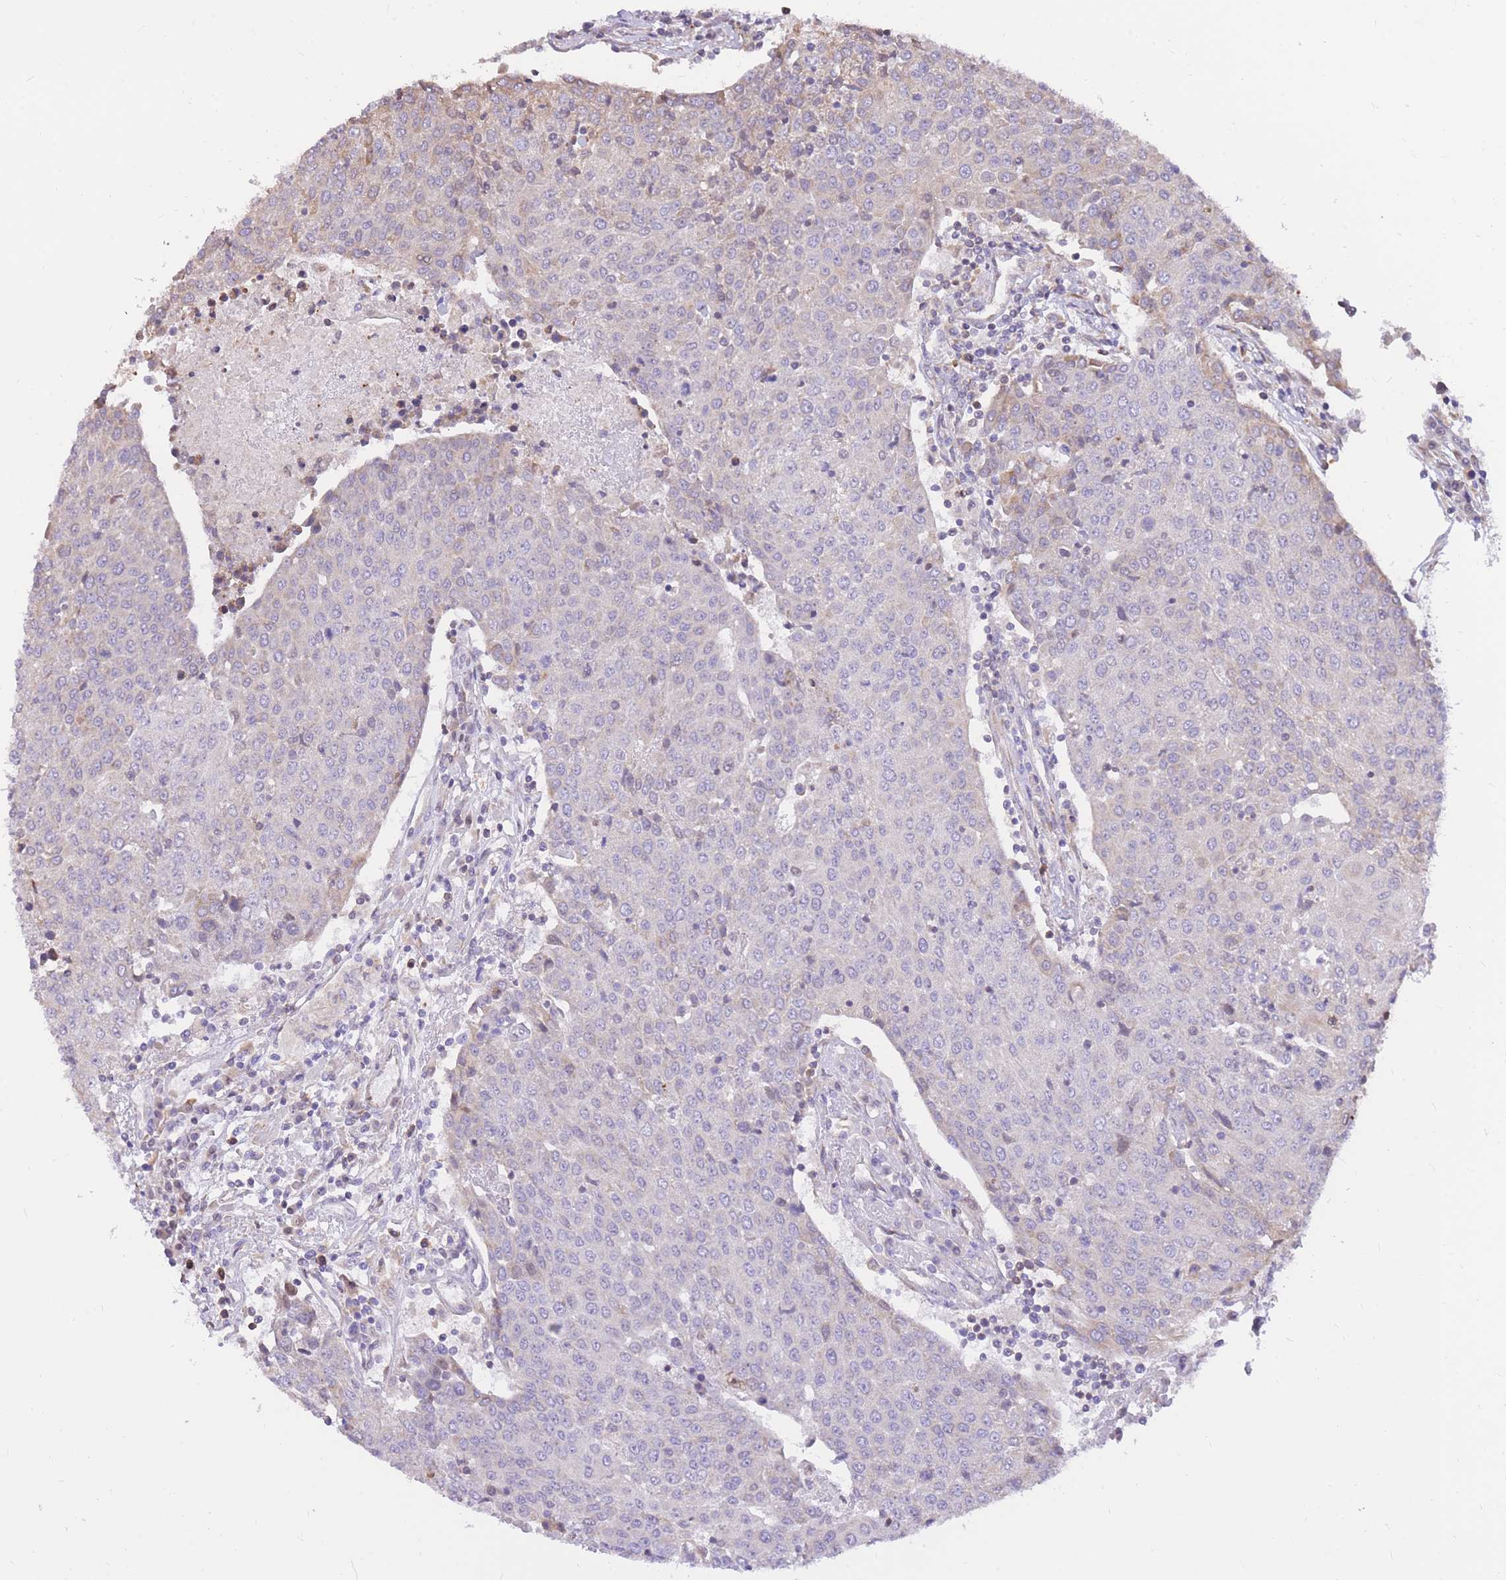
{"staining": {"intensity": "weak", "quantity": "<25%", "location": "cytoplasmic/membranous"}, "tissue": "urothelial cancer", "cell_type": "Tumor cells", "image_type": "cancer", "snomed": [{"axis": "morphology", "description": "Urothelial carcinoma, High grade"}, {"axis": "topography", "description": "Urinary bladder"}], "caption": "A high-resolution histopathology image shows immunohistochemistry staining of urothelial carcinoma (high-grade), which exhibits no significant expression in tumor cells.", "gene": "TOPAZ1", "patient": {"sex": "female", "age": 85}}